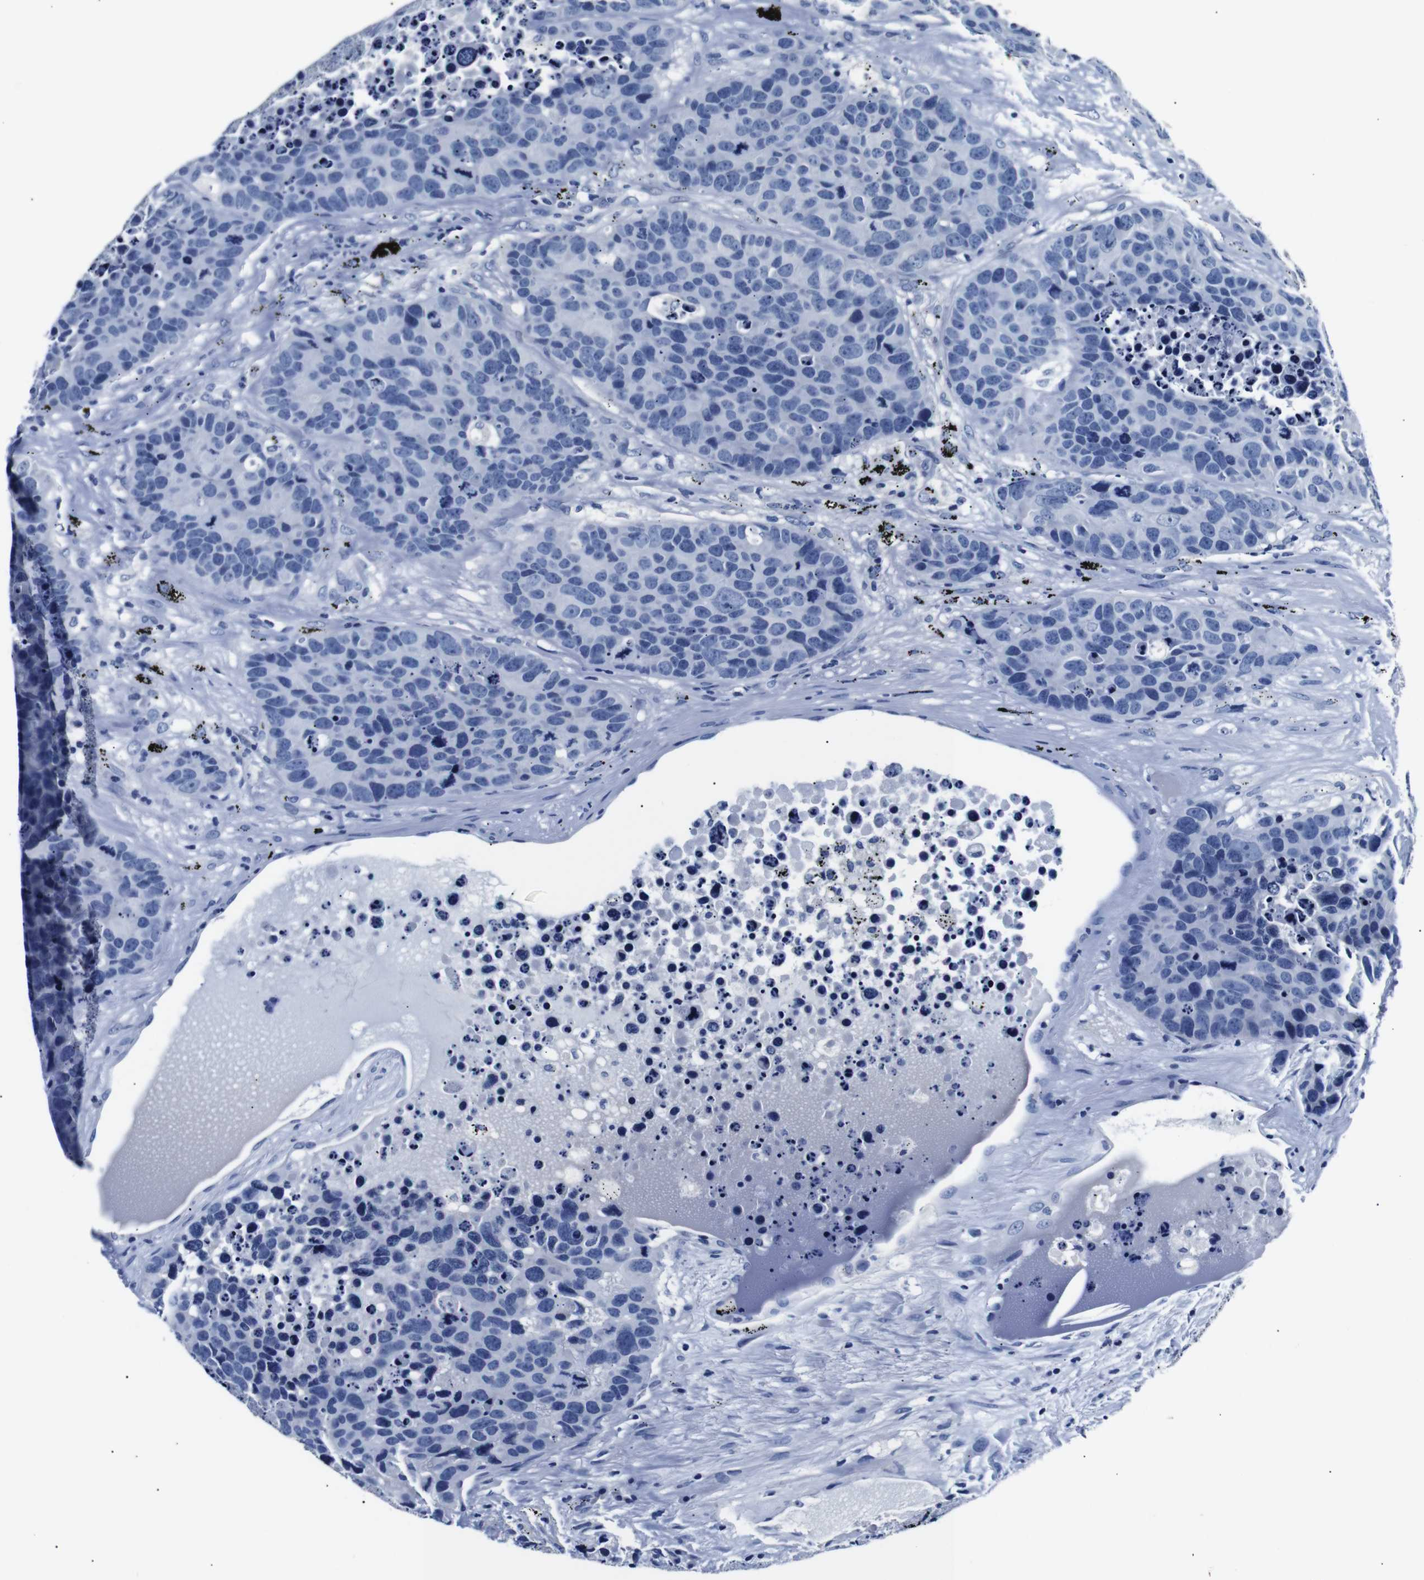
{"staining": {"intensity": "negative", "quantity": "none", "location": "none"}, "tissue": "carcinoid", "cell_type": "Tumor cells", "image_type": "cancer", "snomed": [{"axis": "morphology", "description": "Carcinoid, malignant, NOS"}, {"axis": "topography", "description": "Lung"}], "caption": "DAB (3,3'-diaminobenzidine) immunohistochemical staining of carcinoid shows no significant expression in tumor cells.", "gene": "GAP43", "patient": {"sex": "male", "age": 60}}